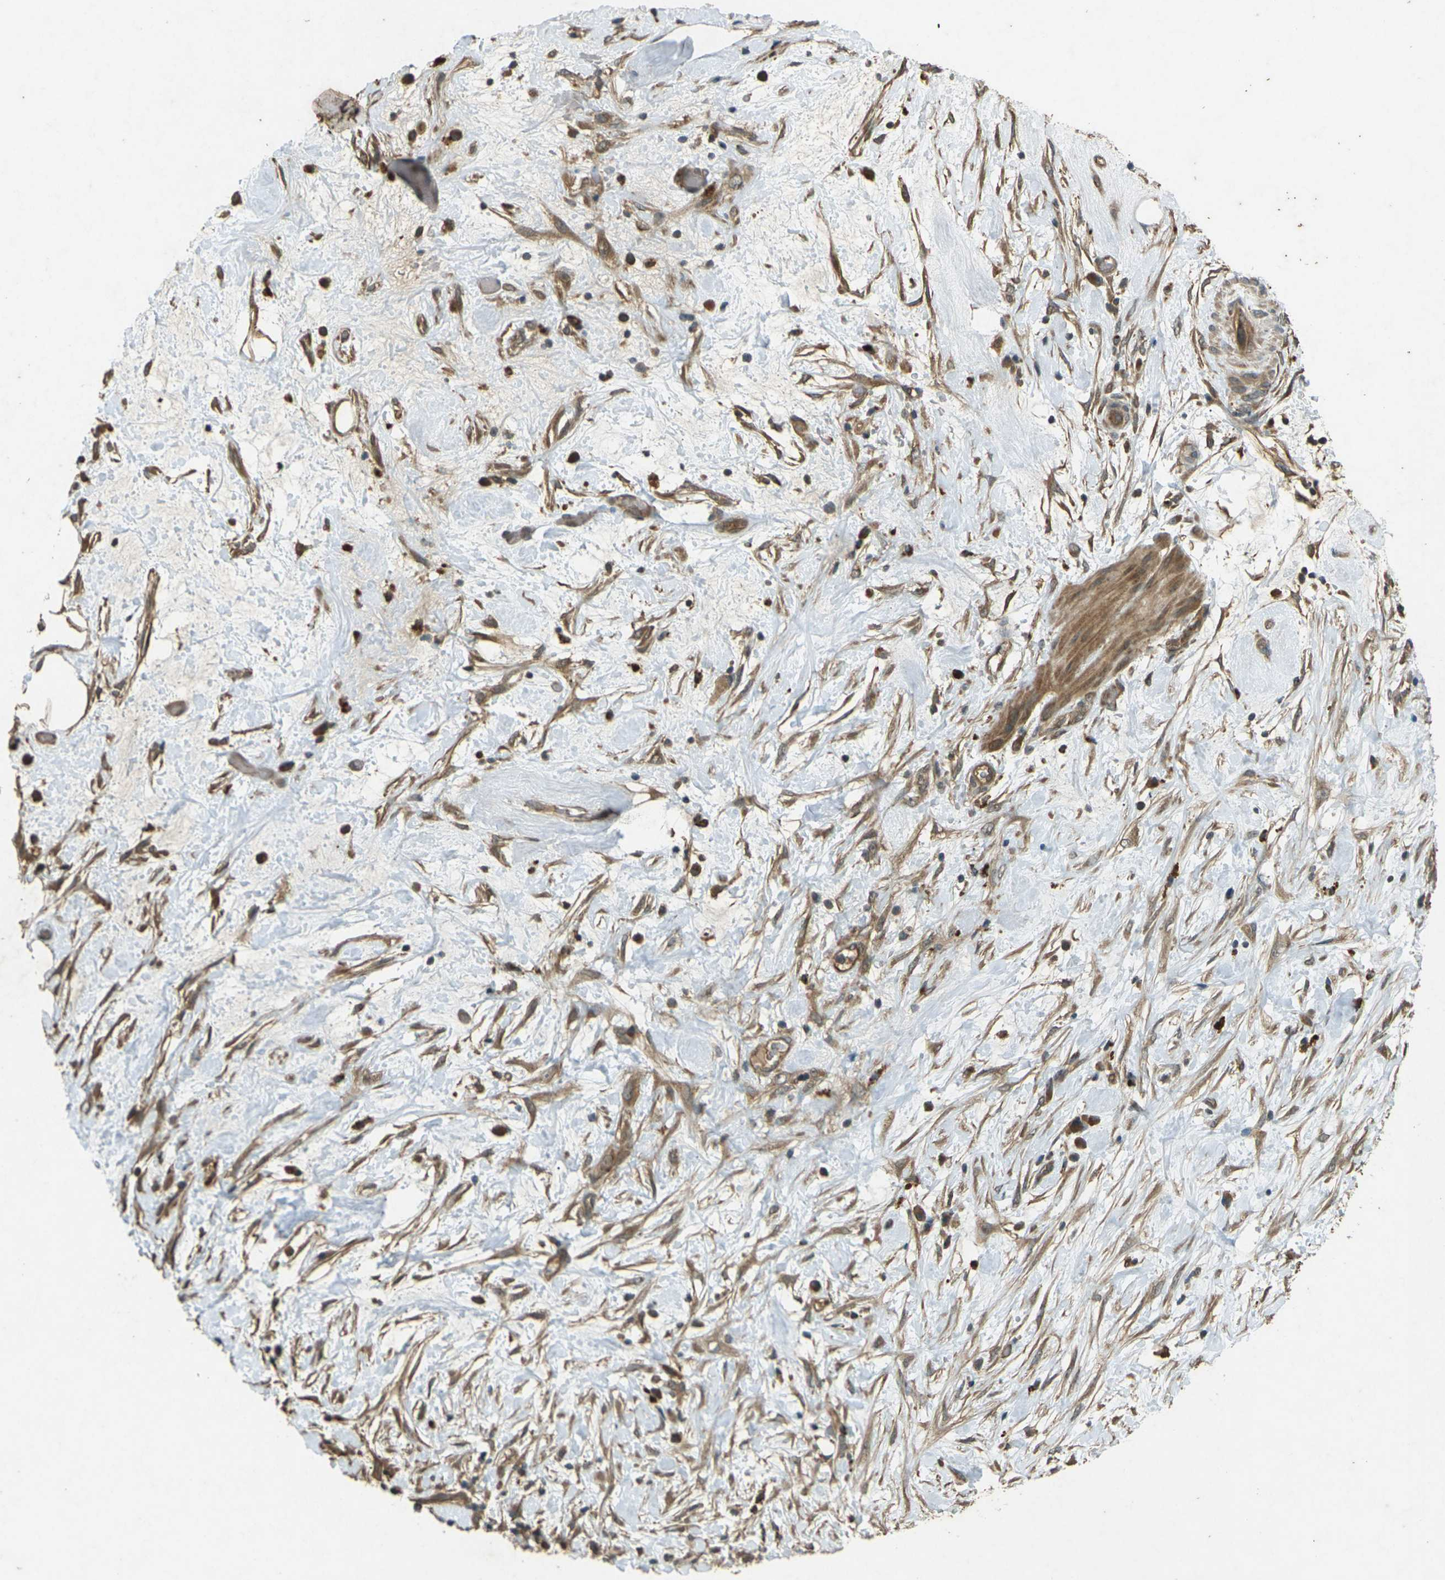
{"staining": {"intensity": "moderate", "quantity": ">75%", "location": "cytoplasmic/membranous"}, "tissue": "pancreatic cancer", "cell_type": "Tumor cells", "image_type": "cancer", "snomed": [{"axis": "morphology", "description": "Adenocarcinoma, NOS"}, {"axis": "topography", "description": "Pancreas"}], "caption": "Human pancreatic cancer (adenocarcinoma) stained with a brown dye demonstrates moderate cytoplasmic/membranous positive staining in approximately >75% of tumor cells.", "gene": "TAP1", "patient": {"sex": "female", "age": 78}}